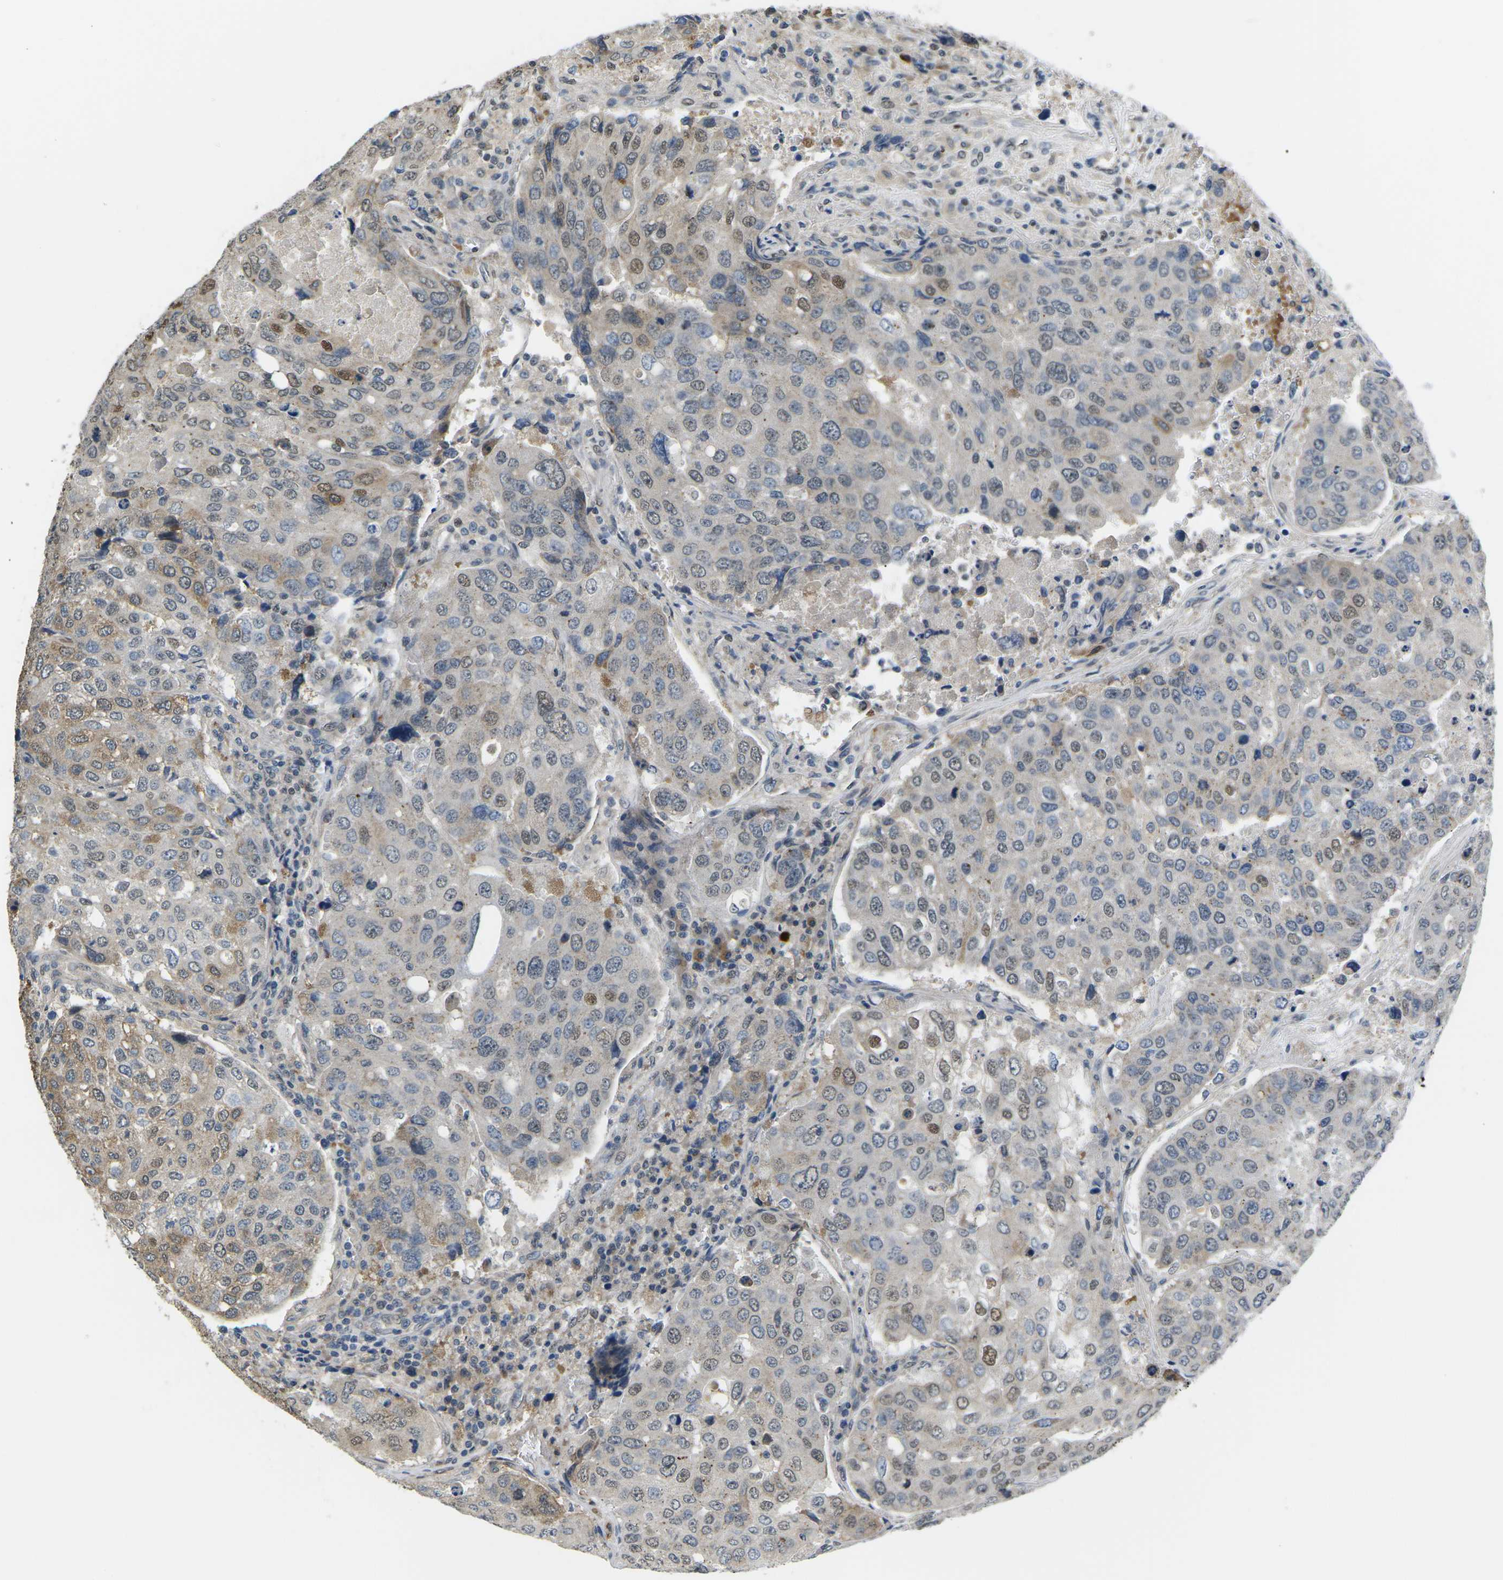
{"staining": {"intensity": "weak", "quantity": "25%-75%", "location": "cytoplasmic/membranous,nuclear"}, "tissue": "urothelial cancer", "cell_type": "Tumor cells", "image_type": "cancer", "snomed": [{"axis": "morphology", "description": "Urothelial carcinoma, High grade"}, {"axis": "topography", "description": "Lymph node"}, {"axis": "topography", "description": "Urinary bladder"}], "caption": "High-grade urothelial carcinoma stained for a protein demonstrates weak cytoplasmic/membranous and nuclear positivity in tumor cells.", "gene": "ERBB4", "patient": {"sex": "male", "age": 51}}